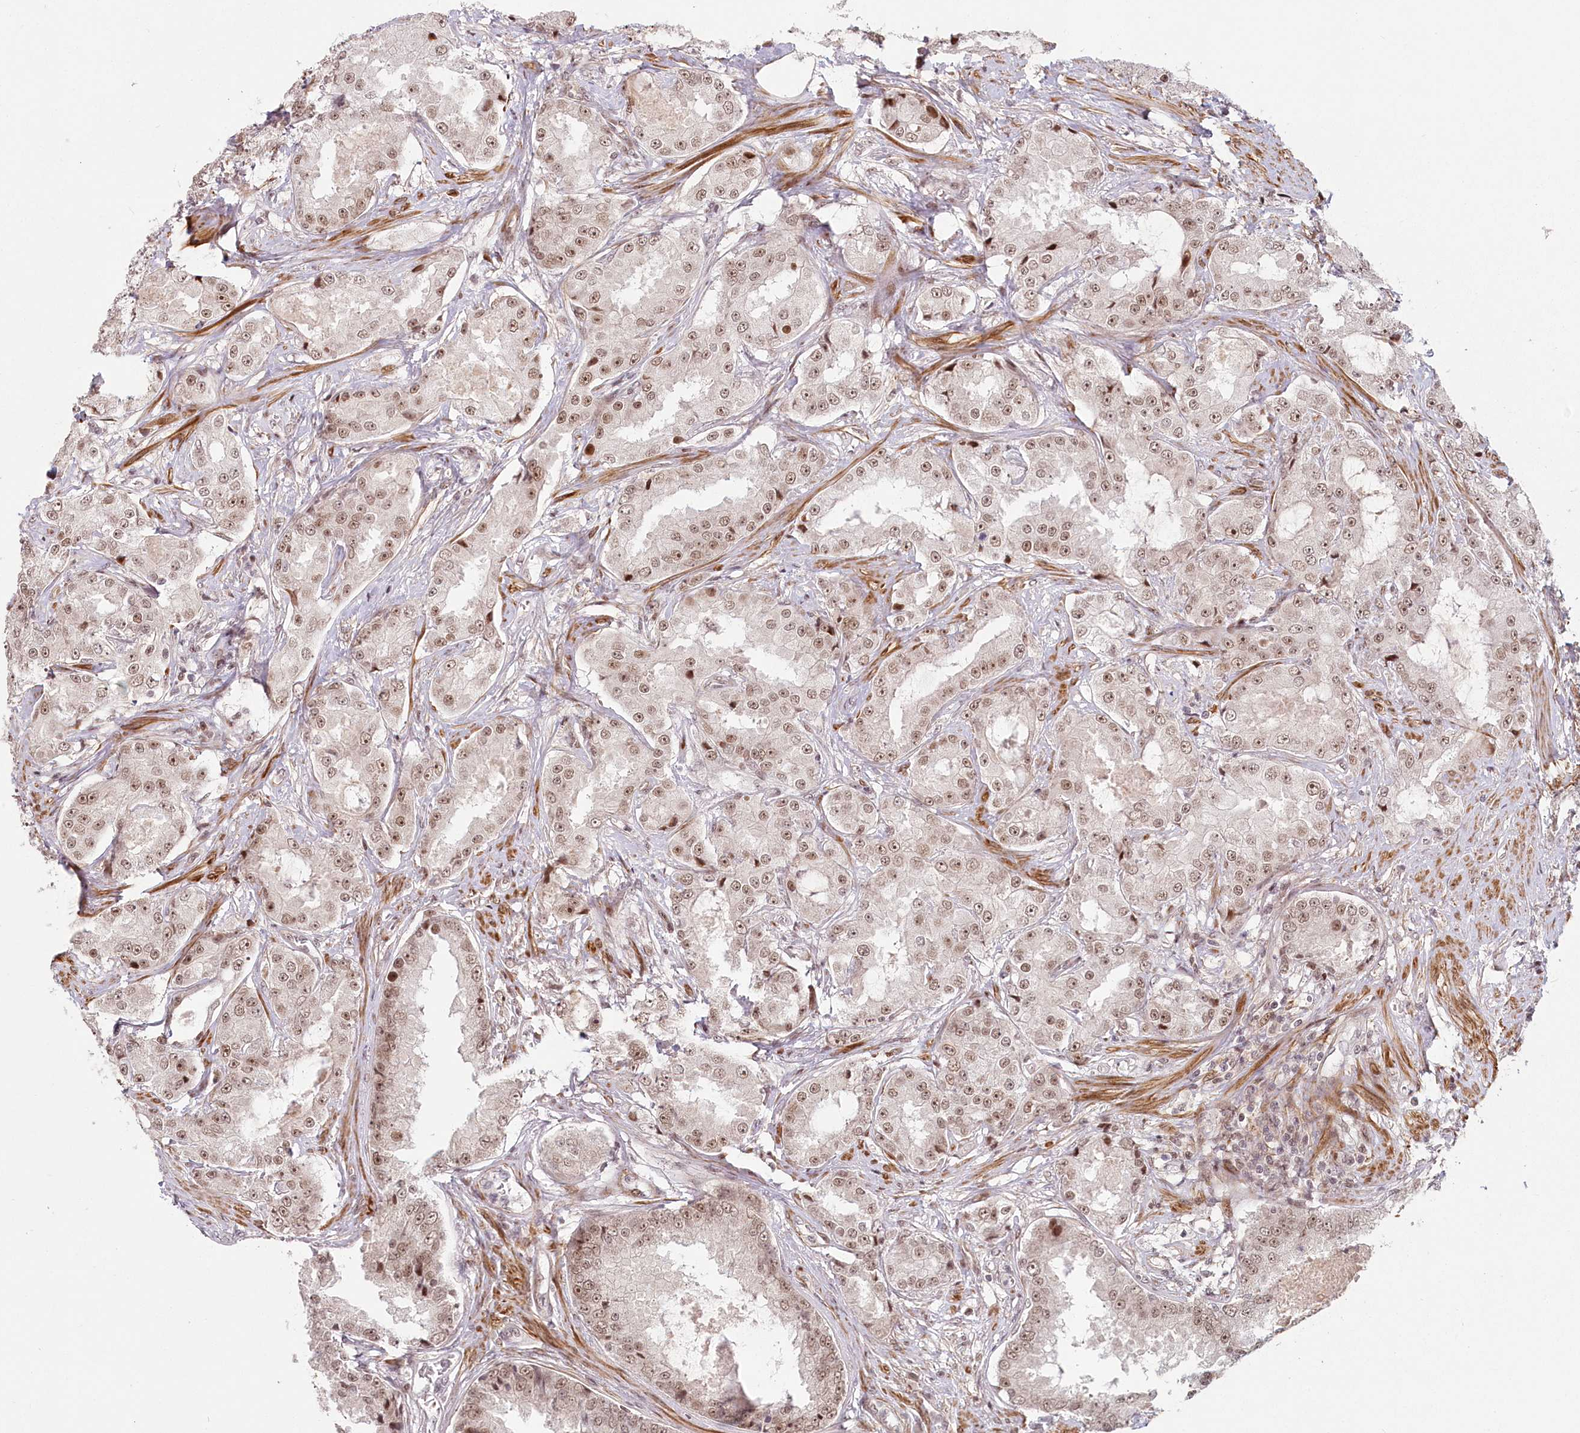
{"staining": {"intensity": "moderate", "quantity": ">75%", "location": "nuclear"}, "tissue": "prostate cancer", "cell_type": "Tumor cells", "image_type": "cancer", "snomed": [{"axis": "morphology", "description": "Adenocarcinoma, High grade"}, {"axis": "topography", "description": "Prostate"}], "caption": "DAB (3,3'-diaminobenzidine) immunohistochemical staining of prostate cancer (adenocarcinoma (high-grade)) displays moderate nuclear protein staining in approximately >75% of tumor cells. Ihc stains the protein of interest in brown and the nuclei are stained blue.", "gene": "FAM204A", "patient": {"sex": "male", "age": 73}}